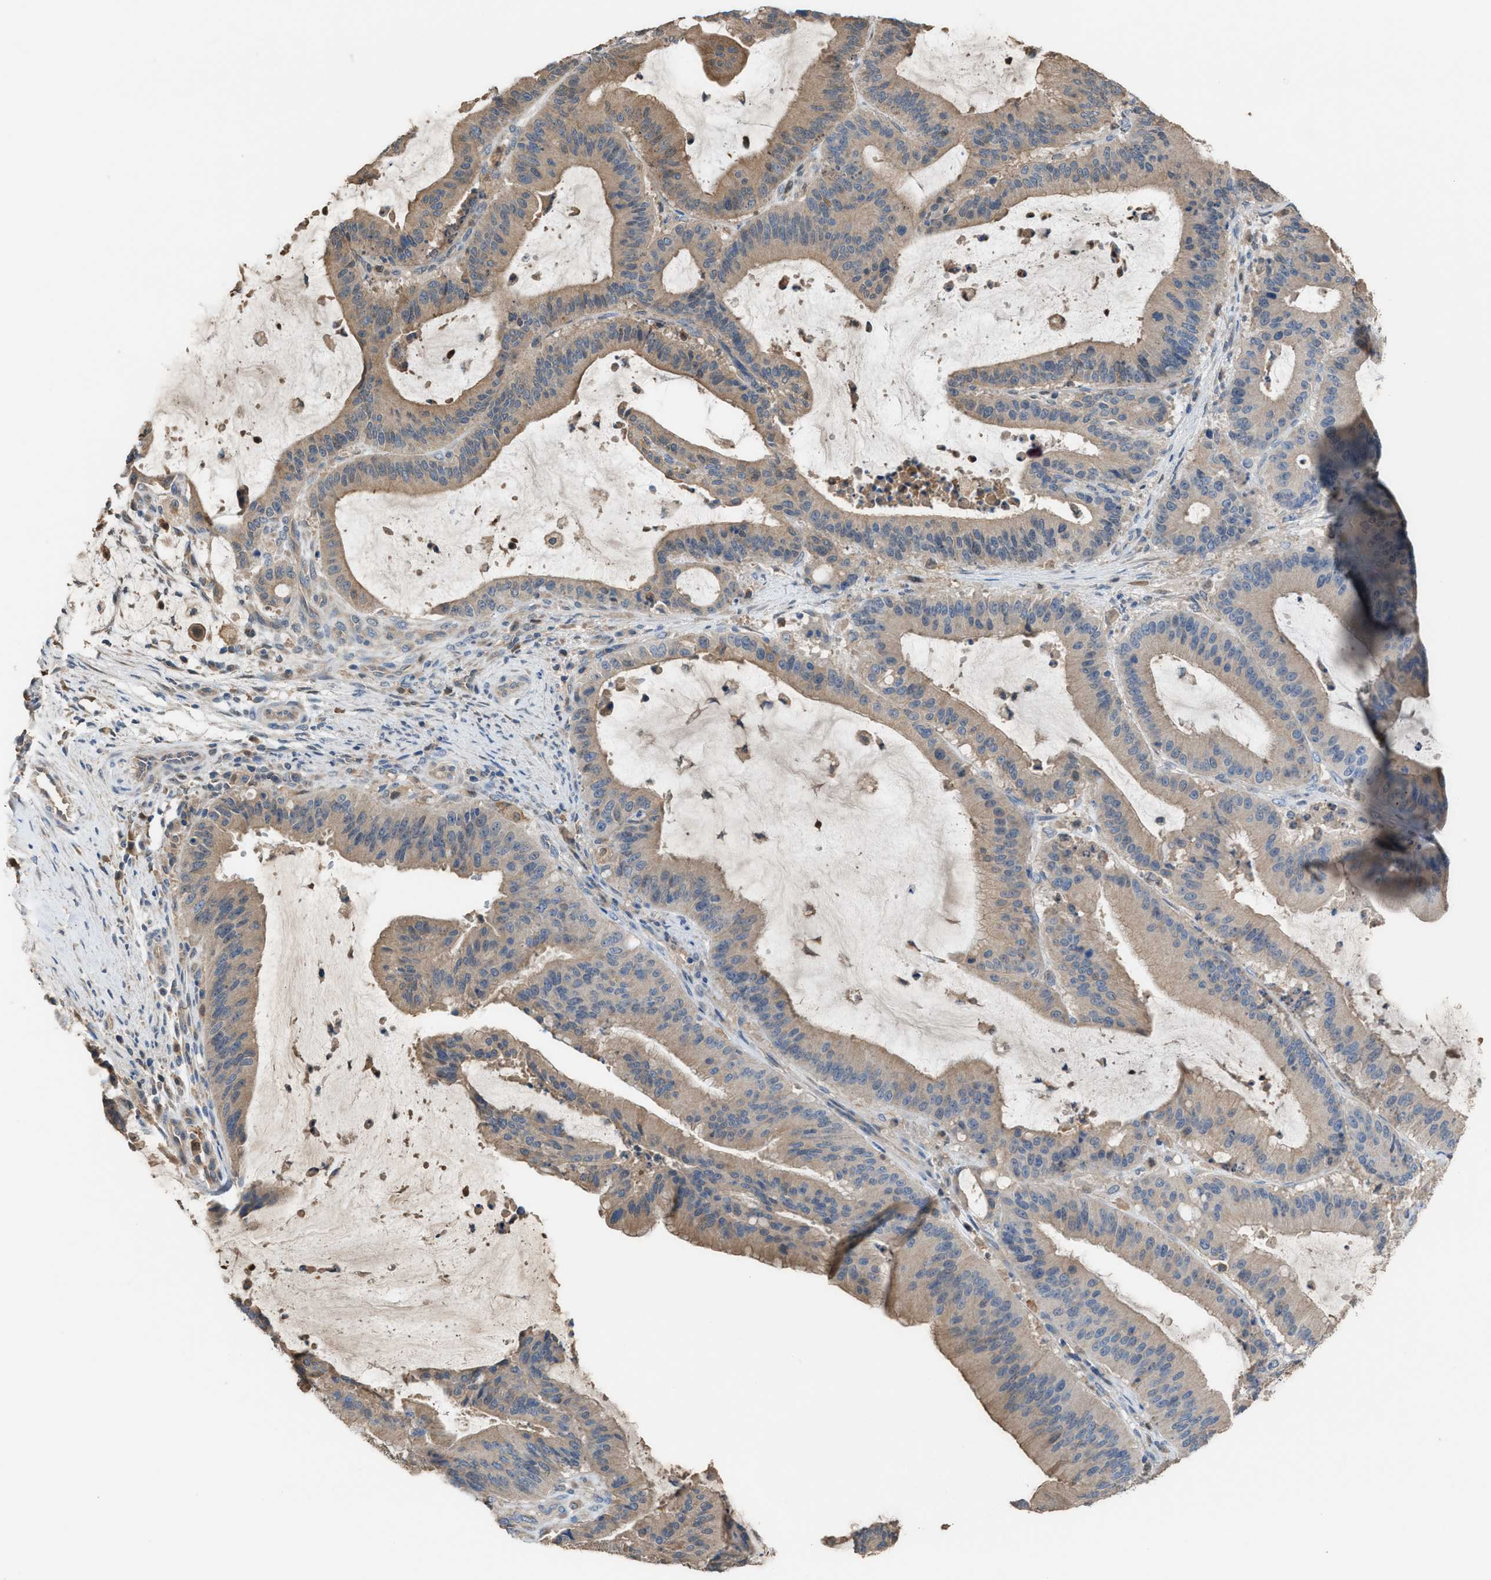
{"staining": {"intensity": "weak", "quantity": ">75%", "location": "cytoplasmic/membranous"}, "tissue": "liver cancer", "cell_type": "Tumor cells", "image_type": "cancer", "snomed": [{"axis": "morphology", "description": "Normal tissue, NOS"}, {"axis": "morphology", "description": "Cholangiocarcinoma"}, {"axis": "topography", "description": "Liver"}, {"axis": "topography", "description": "Peripheral nerve tissue"}], "caption": "The histopathology image exhibits immunohistochemical staining of liver cholangiocarcinoma. There is weak cytoplasmic/membranous staining is identified in approximately >75% of tumor cells.", "gene": "NQO2", "patient": {"sex": "female", "age": 73}}